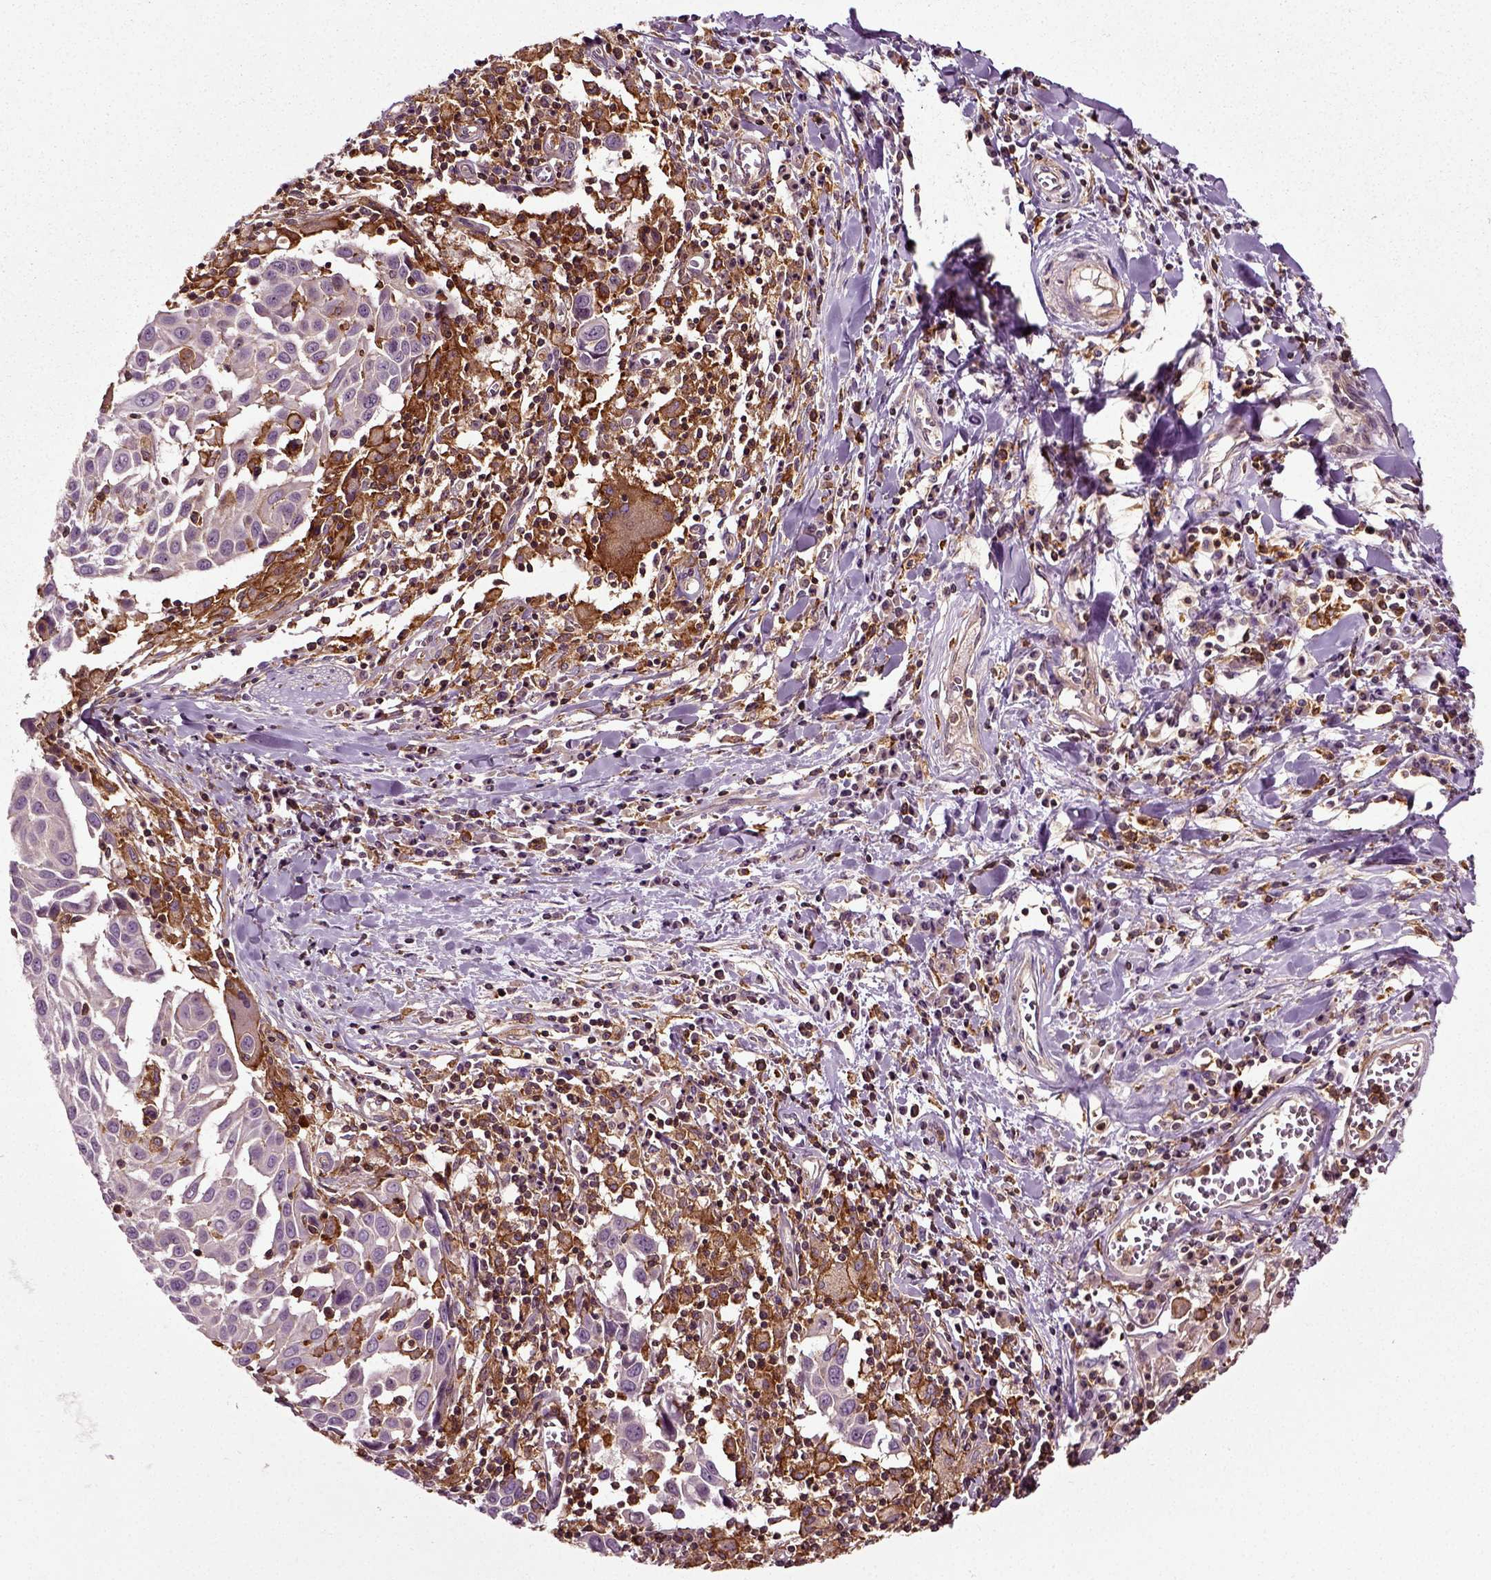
{"staining": {"intensity": "negative", "quantity": "none", "location": "none"}, "tissue": "lung cancer", "cell_type": "Tumor cells", "image_type": "cancer", "snomed": [{"axis": "morphology", "description": "Squamous cell carcinoma, NOS"}, {"axis": "topography", "description": "Lung"}], "caption": "High magnification brightfield microscopy of squamous cell carcinoma (lung) stained with DAB (brown) and counterstained with hematoxylin (blue): tumor cells show no significant staining. (Stains: DAB (3,3'-diaminobenzidine) immunohistochemistry (IHC) with hematoxylin counter stain, Microscopy: brightfield microscopy at high magnification).", "gene": "RHOF", "patient": {"sex": "male", "age": 57}}